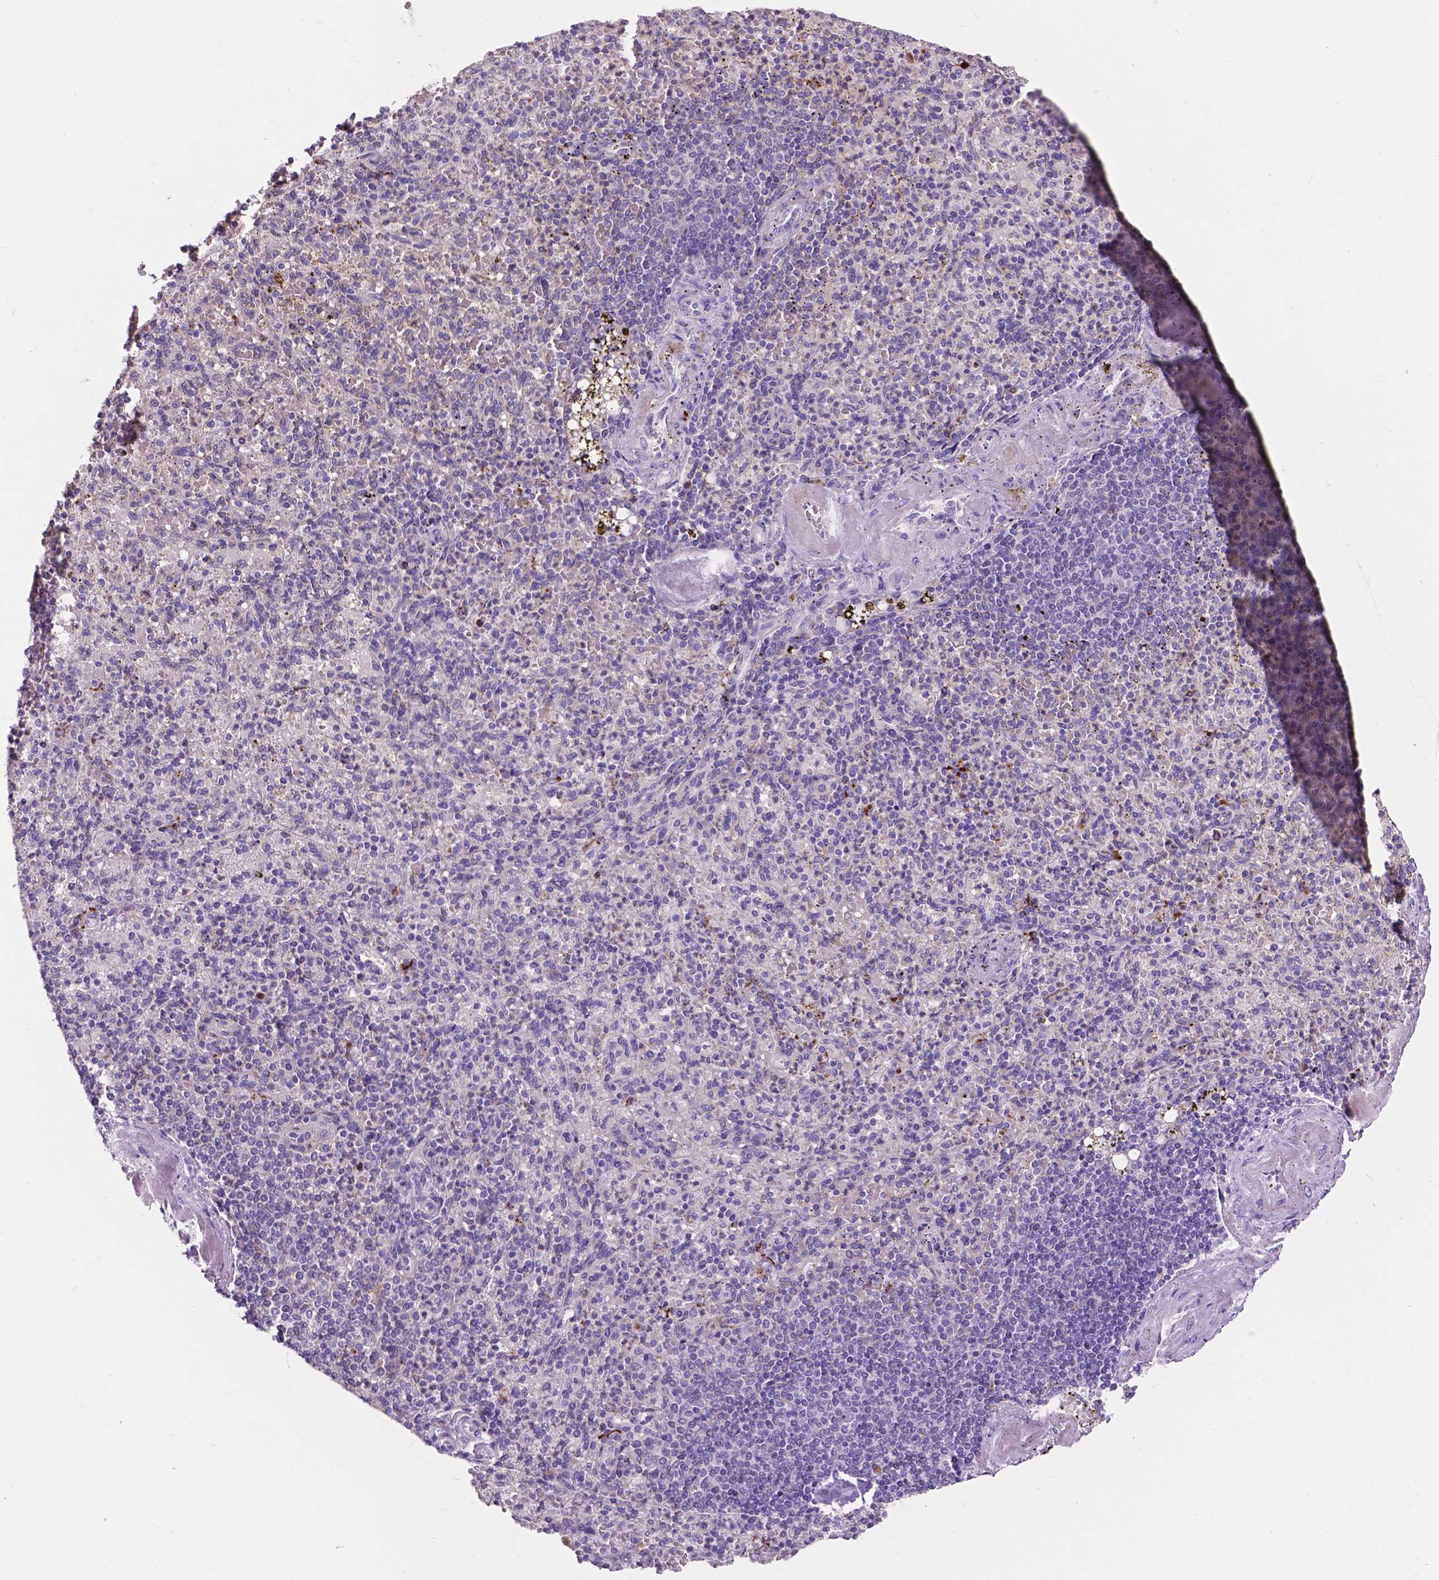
{"staining": {"intensity": "strong", "quantity": "<25%", "location": "cytoplasmic/membranous"}, "tissue": "spleen", "cell_type": "Cells in red pulp", "image_type": "normal", "snomed": [{"axis": "morphology", "description": "Normal tissue, NOS"}, {"axis": "topography", "description": "Spleen"}], "caption": "About <25% of cells in red pulp in normal human spleen demonstrate strong cytoplasmic/membranous protein staining as visualized by brown immunohistochemical staining.", "gene": "PLSCR1", "patient": {"sex": "female", "age": 74}}